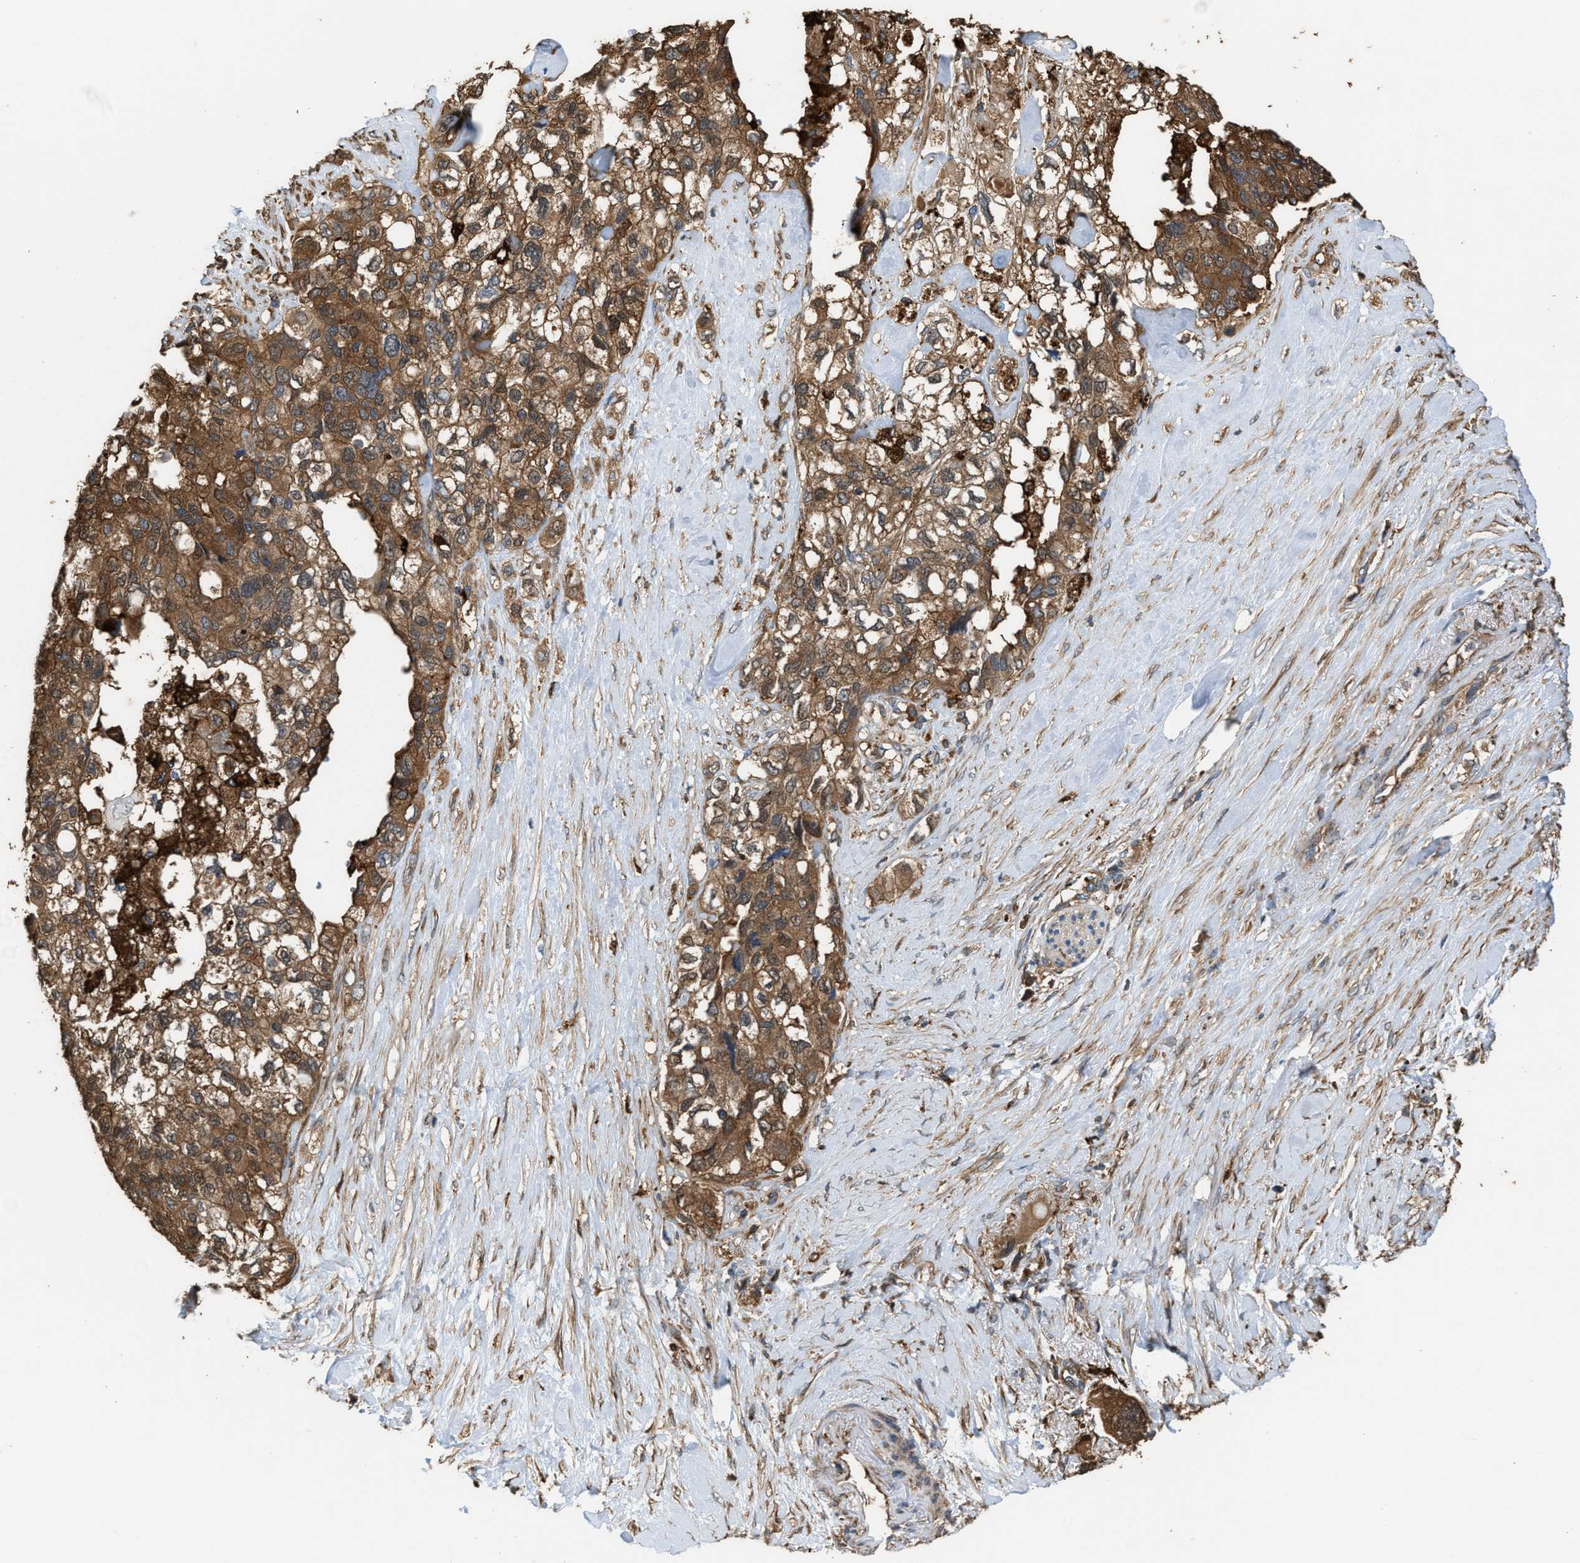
{"staining": {"intensity": "strong", "quantity": ">75%", "location": "cytoplasmic/membranous"}, "tissue": "pancreatic cancer", "cell_type": "Tumor cells", "image_type": "cancer", "snomed": [{"axis": "morphology", "description": "Adenocarcinoma, NOS"}, {"axis": "topography", "description": "Pancreas"}], "caption": "Brown immunohistochemical staining in human adenocarcinoma (pancreatic) displays strong cytoplasmic/membranous expression in about >75% of tumor cells.", "gene": "ATIC", "patient": {"sex": "female", "age": 56}}